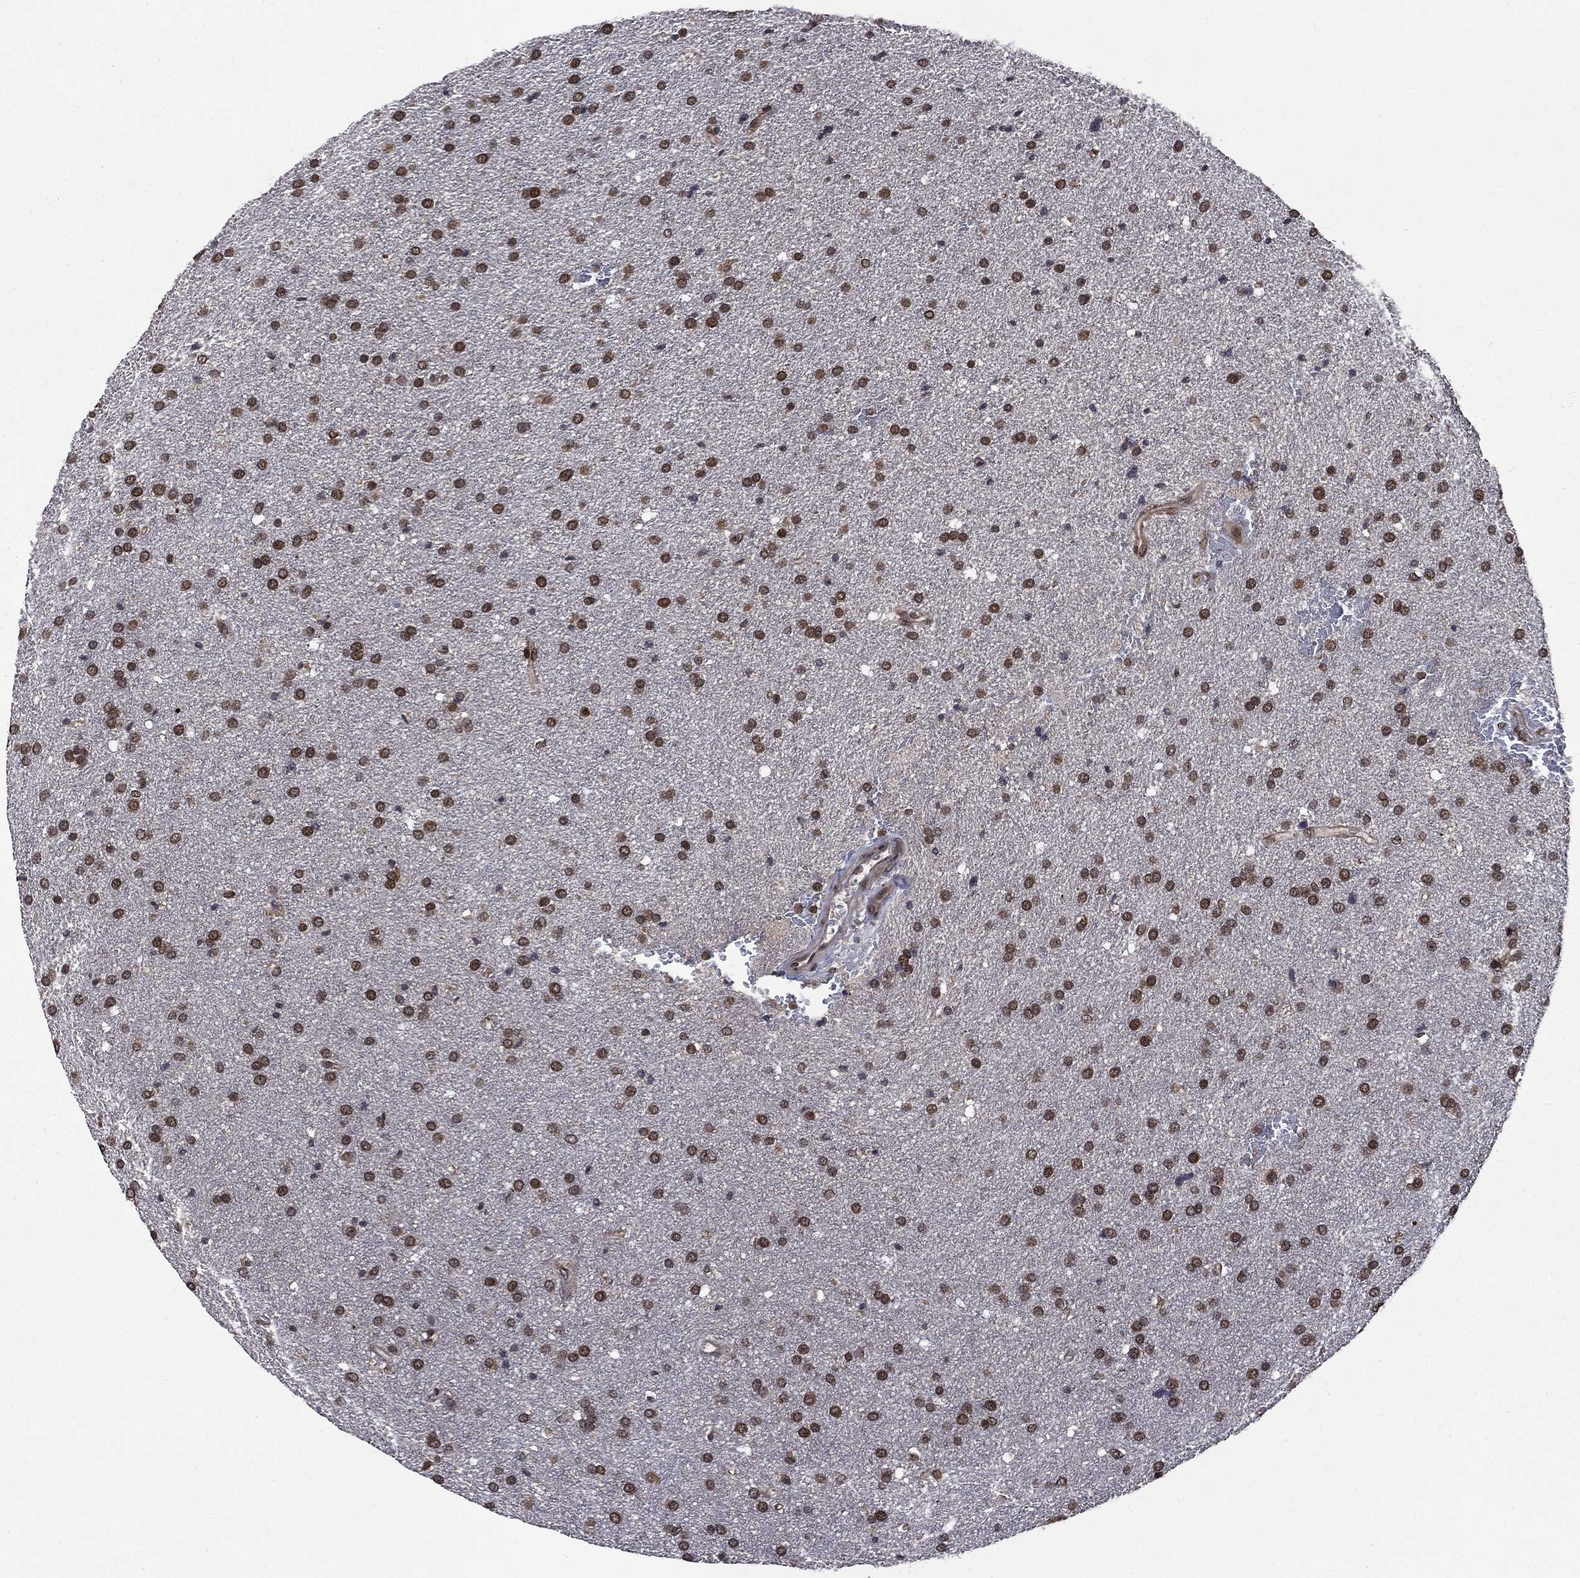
{"staining": {"intensity": "strong", "quantity": "25%-75%", "location": "cytoplasmic/membranous"}, "tissue": "glioma", "cell_type": "Tumor cells", "image_type": "cancer", "snomed": [{"axis": "morphology", "description": "Glioma, malignant, Low grade"}, {"axis": "topography", "description": "Brain"}], "caption": "Malignant low-grade glioma tissue demonstrates strong cytoplasmic/membranous staining in about 25%-75% of tumor cells, visualized by immunohistochemistry.", "gene": "STAU2", "patient": {"sex": "female", "age": 37}}